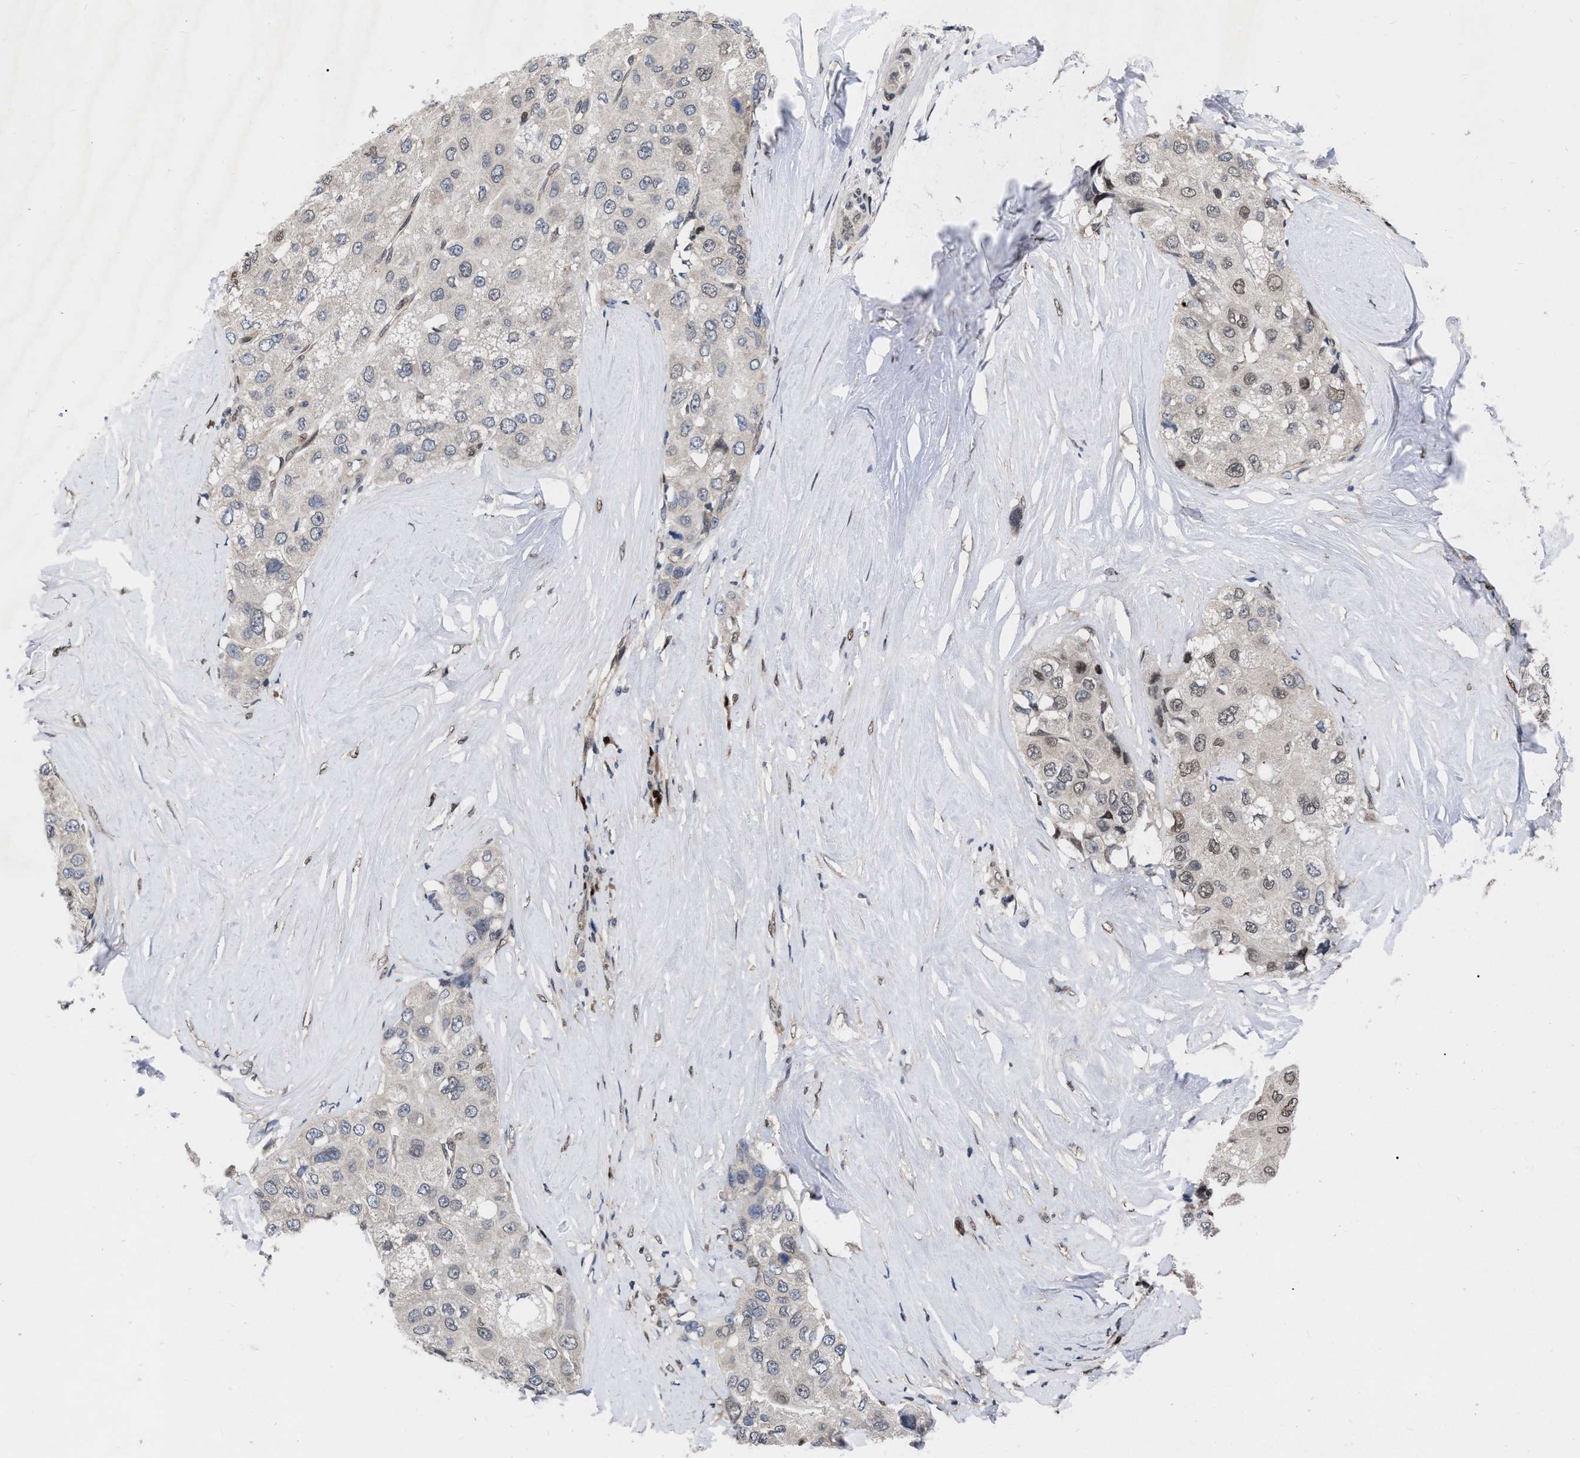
{"staining": {"intensity": "weak", "quantity": "<25%", "location": "nuclear"}, "tissue": "liver cancer", "cell_type": "Tumor cells", "image_type": "cancer", "snomed": [{"axis": "morphology", "description": "Carcinoma, Hepatocellular, NOS"}, {"axis": "topography", "description": "Liver"}], "caption": "Immunohistochemistry (IHC) image of liver cancer (hepatocellular carcinoma) stained for a protein (brown), which exhibits no staining in tumor cells.", "gene": "MDM4", "patient": {"sex": "male", "age": 80}}